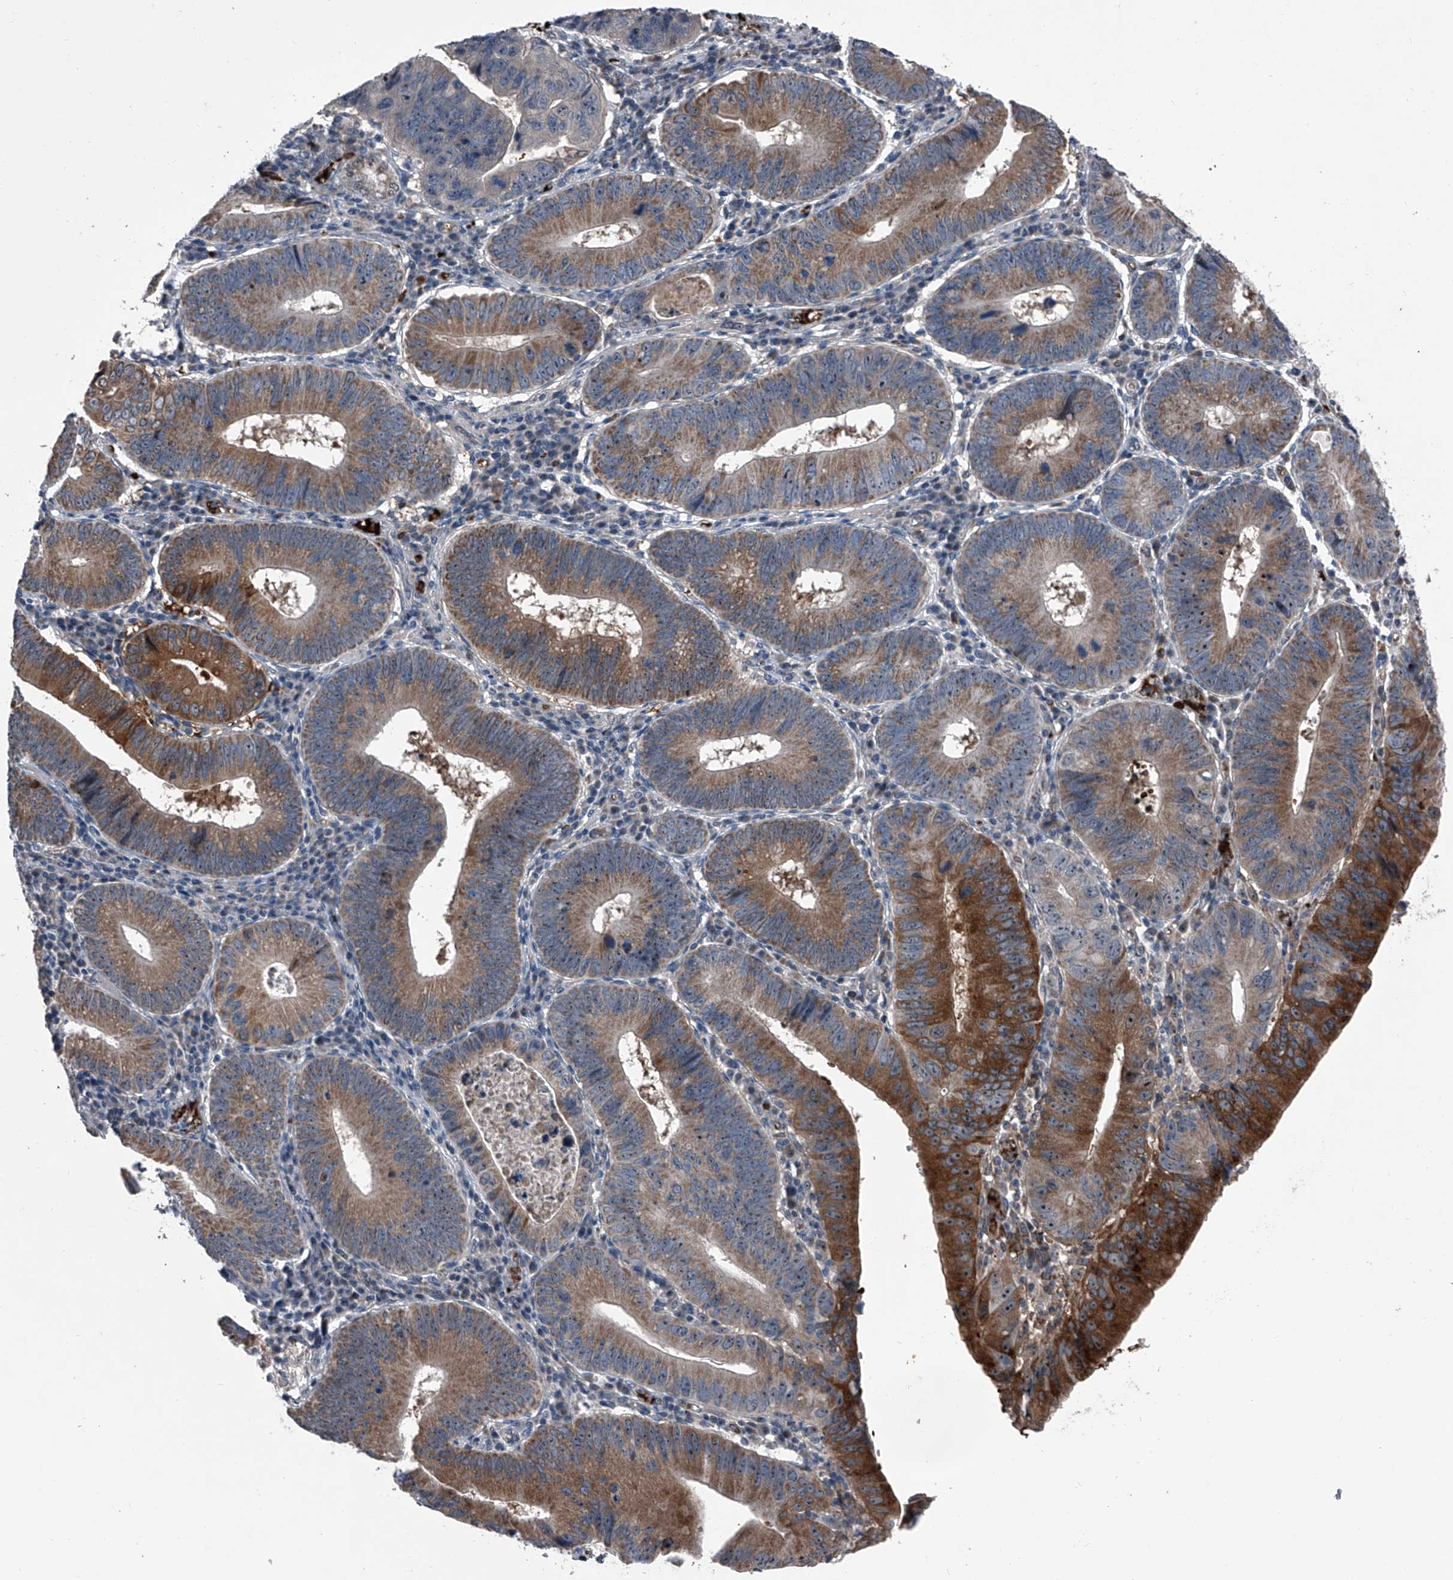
{"staining": {"intensity": "moderate", "quantity": "25%-75%", "location": "cytoplasmic/membranous,nuclear"}, "tissue": "stomach cancer", "cell_type": "Tumor cells", "image_type": "cancer", "snomed": [{"axis": "morphology", "description": "Adenocarcinoma, NOS"}, {"axis": "topography", "description": "Stomach"}], "caption": "Stomach cancer stained with a brown dye exhibits moderate cytoplasmic/membranous and nuclear positive expression in about 25%-75% of tumor cells.", "gene": "CEP85L", "patient": {"sex": "male", "age": 59}}